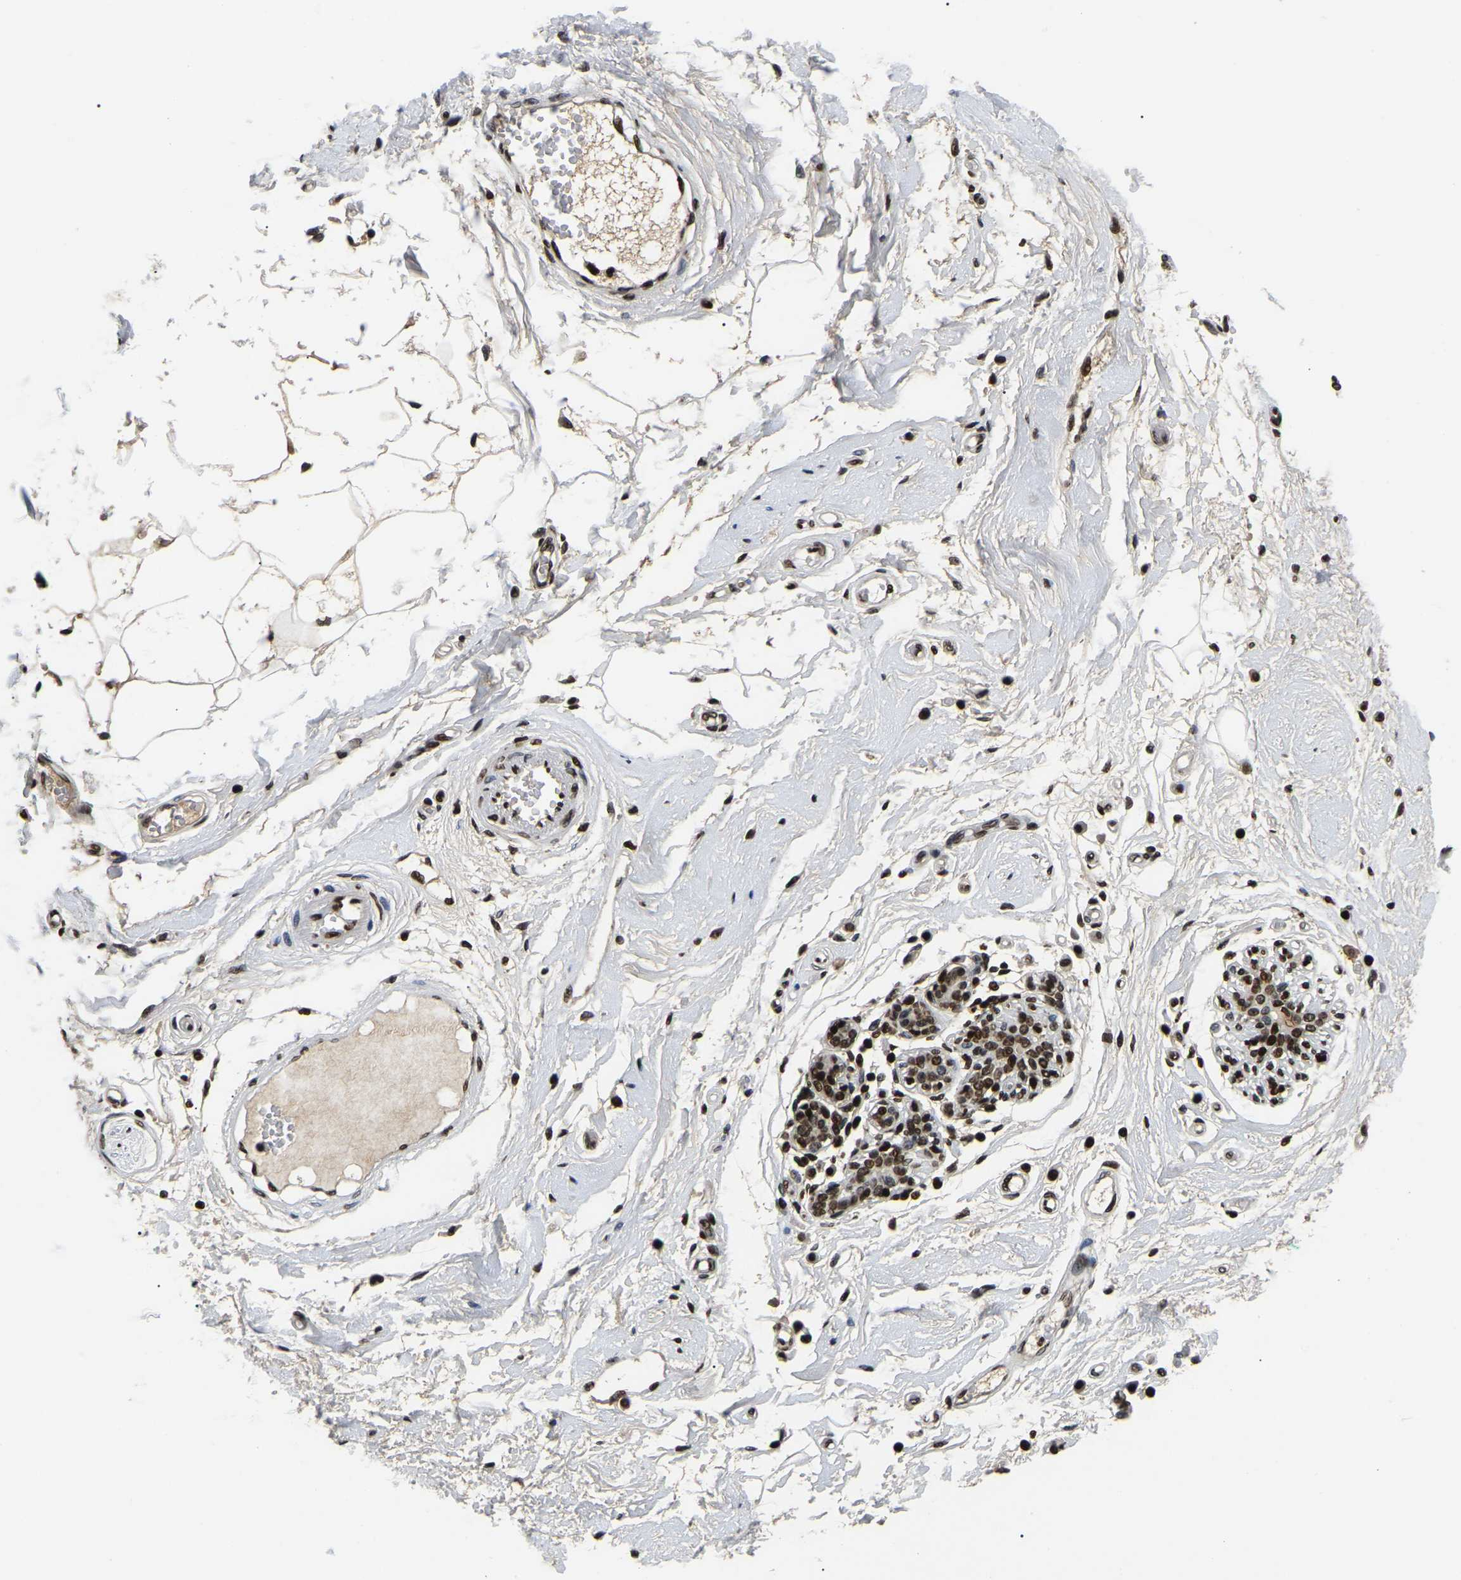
{"staining": {"intensity": "moderate", "quantity": ">75%", "location": "cytoplasmic/membranous,nuclear"}, "tissue": "breast", "cell_type": "Adipocytes", "image_type": "normal", "snomed": [{"axis": "morphology", "description": "Normal tissue, NOS"}, {"axis": "morphology", "description": "Lobular carcinoma"}, {"axis": "topography", "description": "Breast"}], "caption": "A brown stain highlights moderate cytoplasmic/membranous,nuclear positivity of a protein in adipocytes of normal breast.", "gene": "LRRC61", "patient": {"sex": "female", "age": 59}}